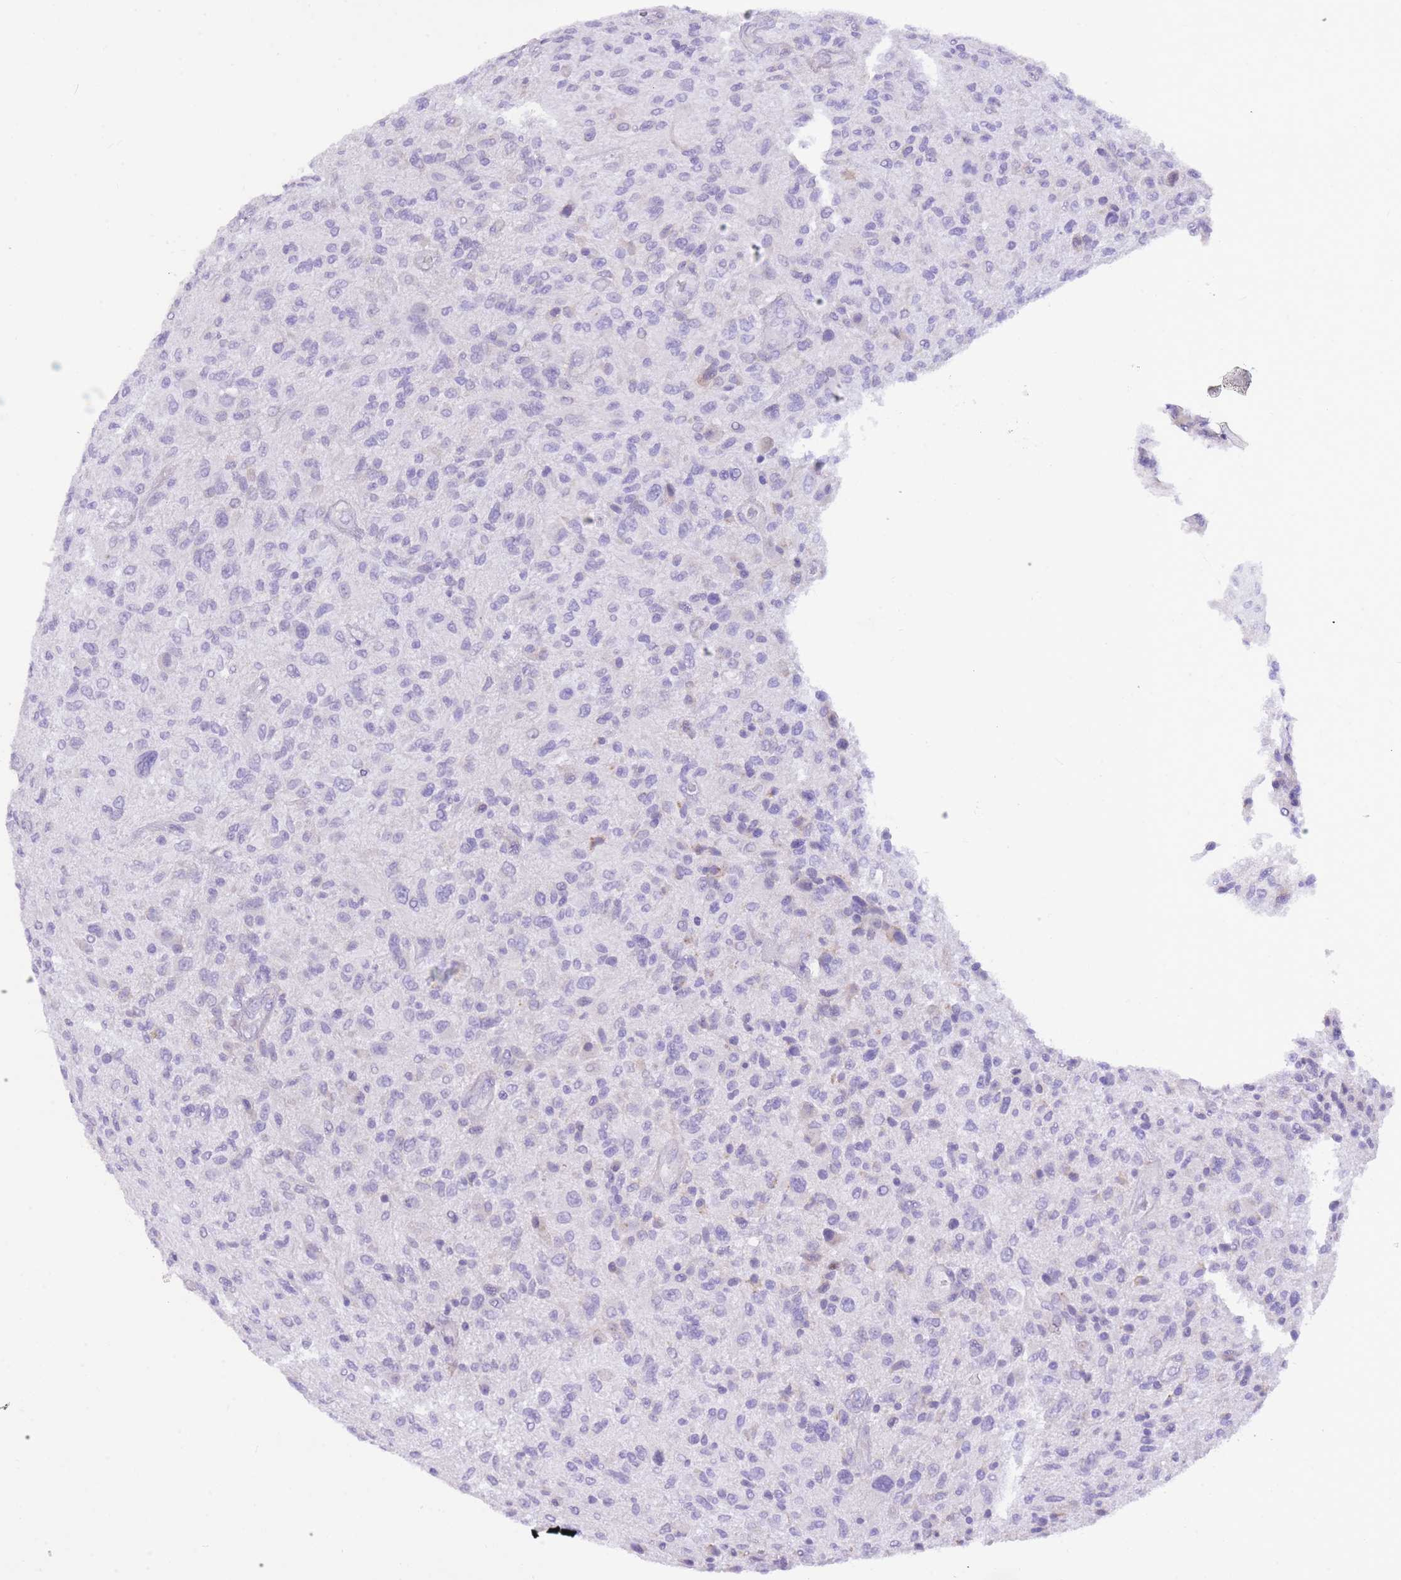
{"staining": {"intensity": "negative", "quantity": "none", "location": "none"}, "tissue": "glioma", "cell_type": "Tumor cells", "image_type": "cancer", "snomed": [{"axis": "morphology", "description": "Glioma, malignant, High grade"}, {"axis": "topography", "description": "Brain"}], "caption": "A photomicrograph of human high-grade glioma (malignant) is negative for staining in tumor cells. (DAB immunohistochemistry visualized using brightfield microscopy, high magnification).", "gene": "TOPAZ1", "patient": {"sex": "male", "age": 47}}